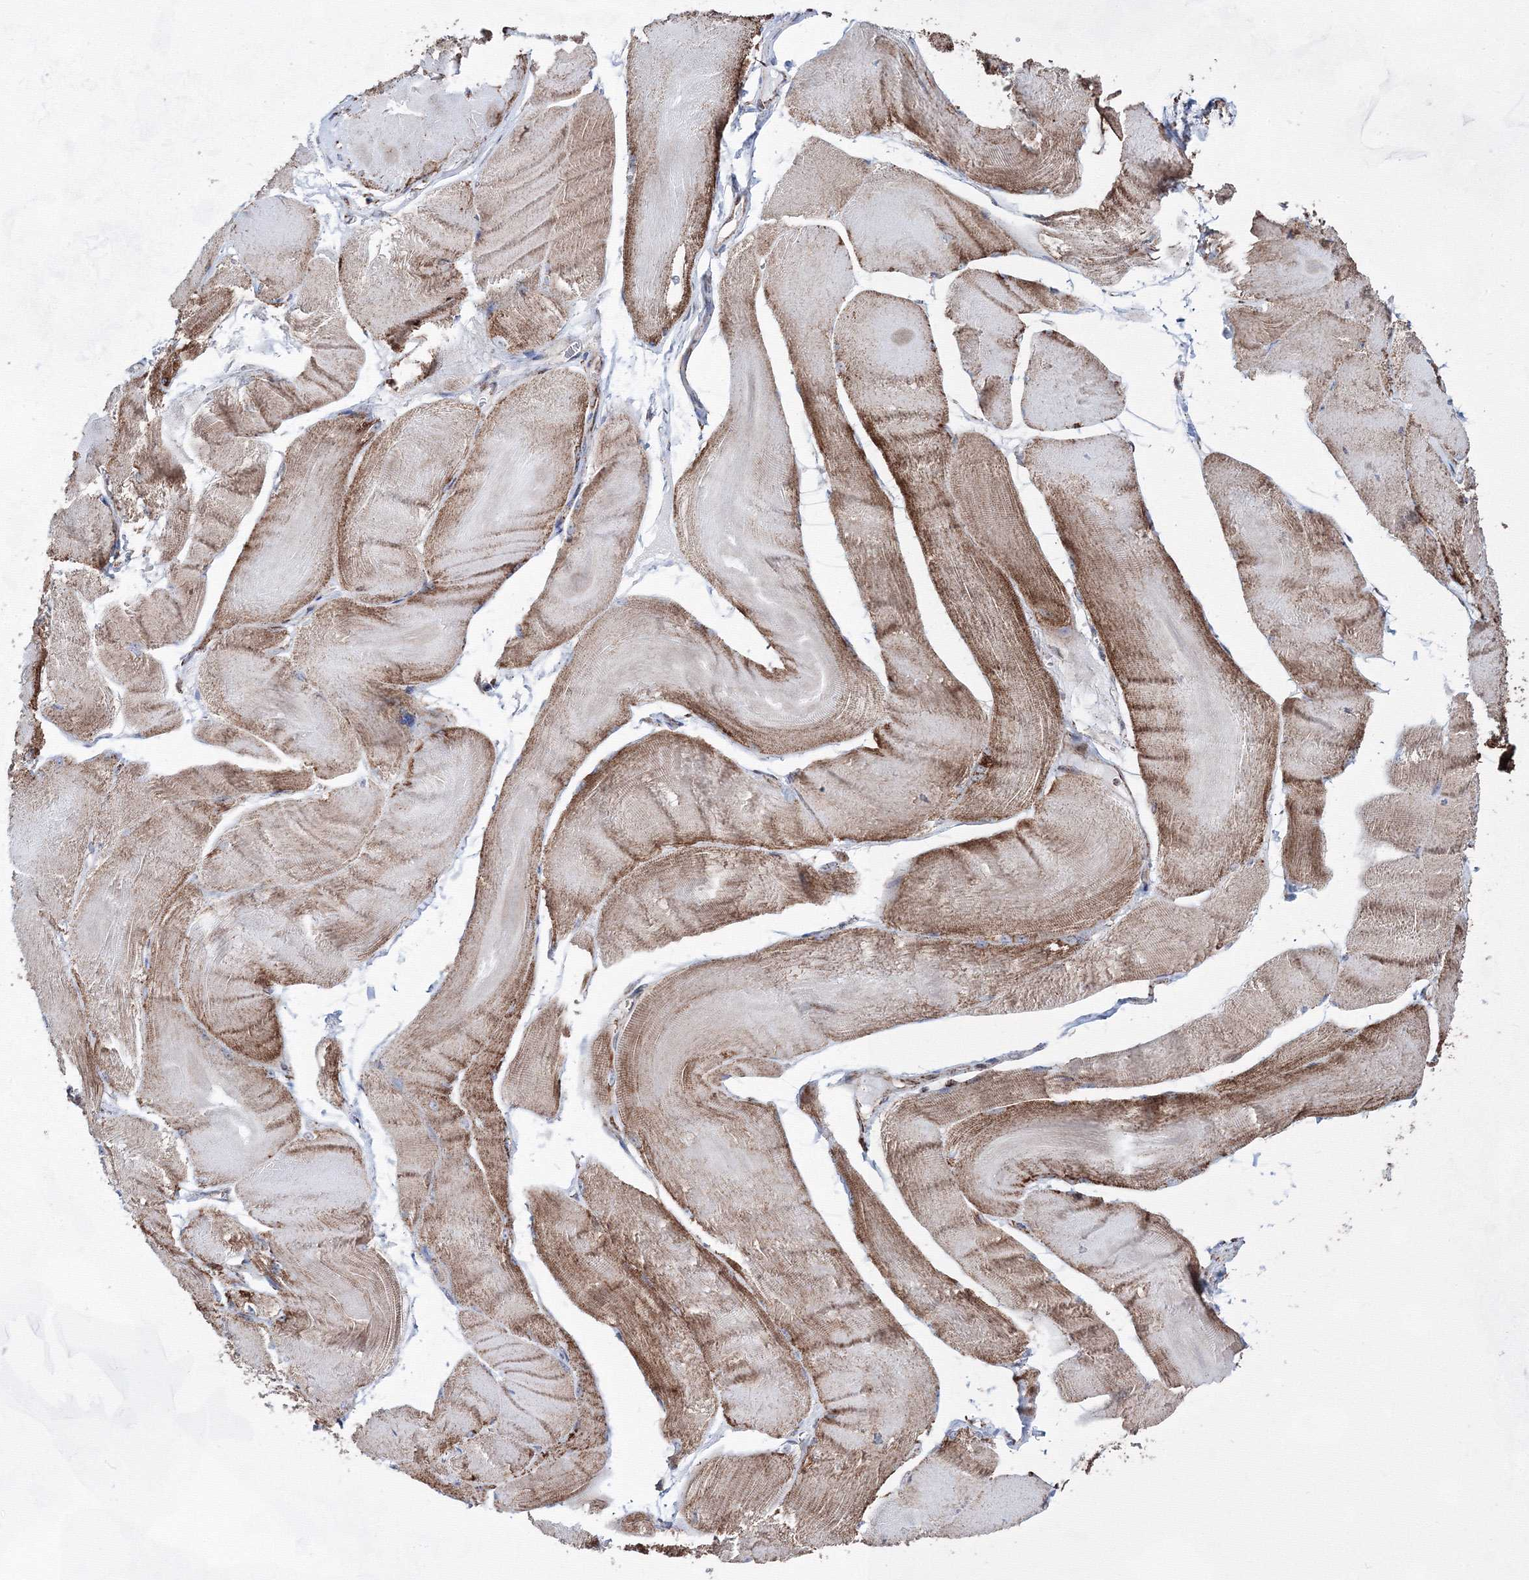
{"staining": {"intensity": "moderate", "quantity": "25%-75%", "location": "cytoplasmic/membranous"}, "tissue": "skeletal muscle", "cell_type": "Myocytes", "image_type": "normal", "snomed": [{"axis": "morphology", "description": "Normal tissue, NOS"}, {"axis": "morphology", "description": "Basal cell carcinoma"}, {"axis": "topography", "description": "Skeletal muscle"}], "caption": "IHC micrograph of unremarkable human skeletal muscle stained for a protein (brown), which shows medium levels of moderate cytoplasmic/membranous expression in about 25%-75% of myocytes.", "gene": "HADHB", "patient": {"sex": "female", "age": 64}}